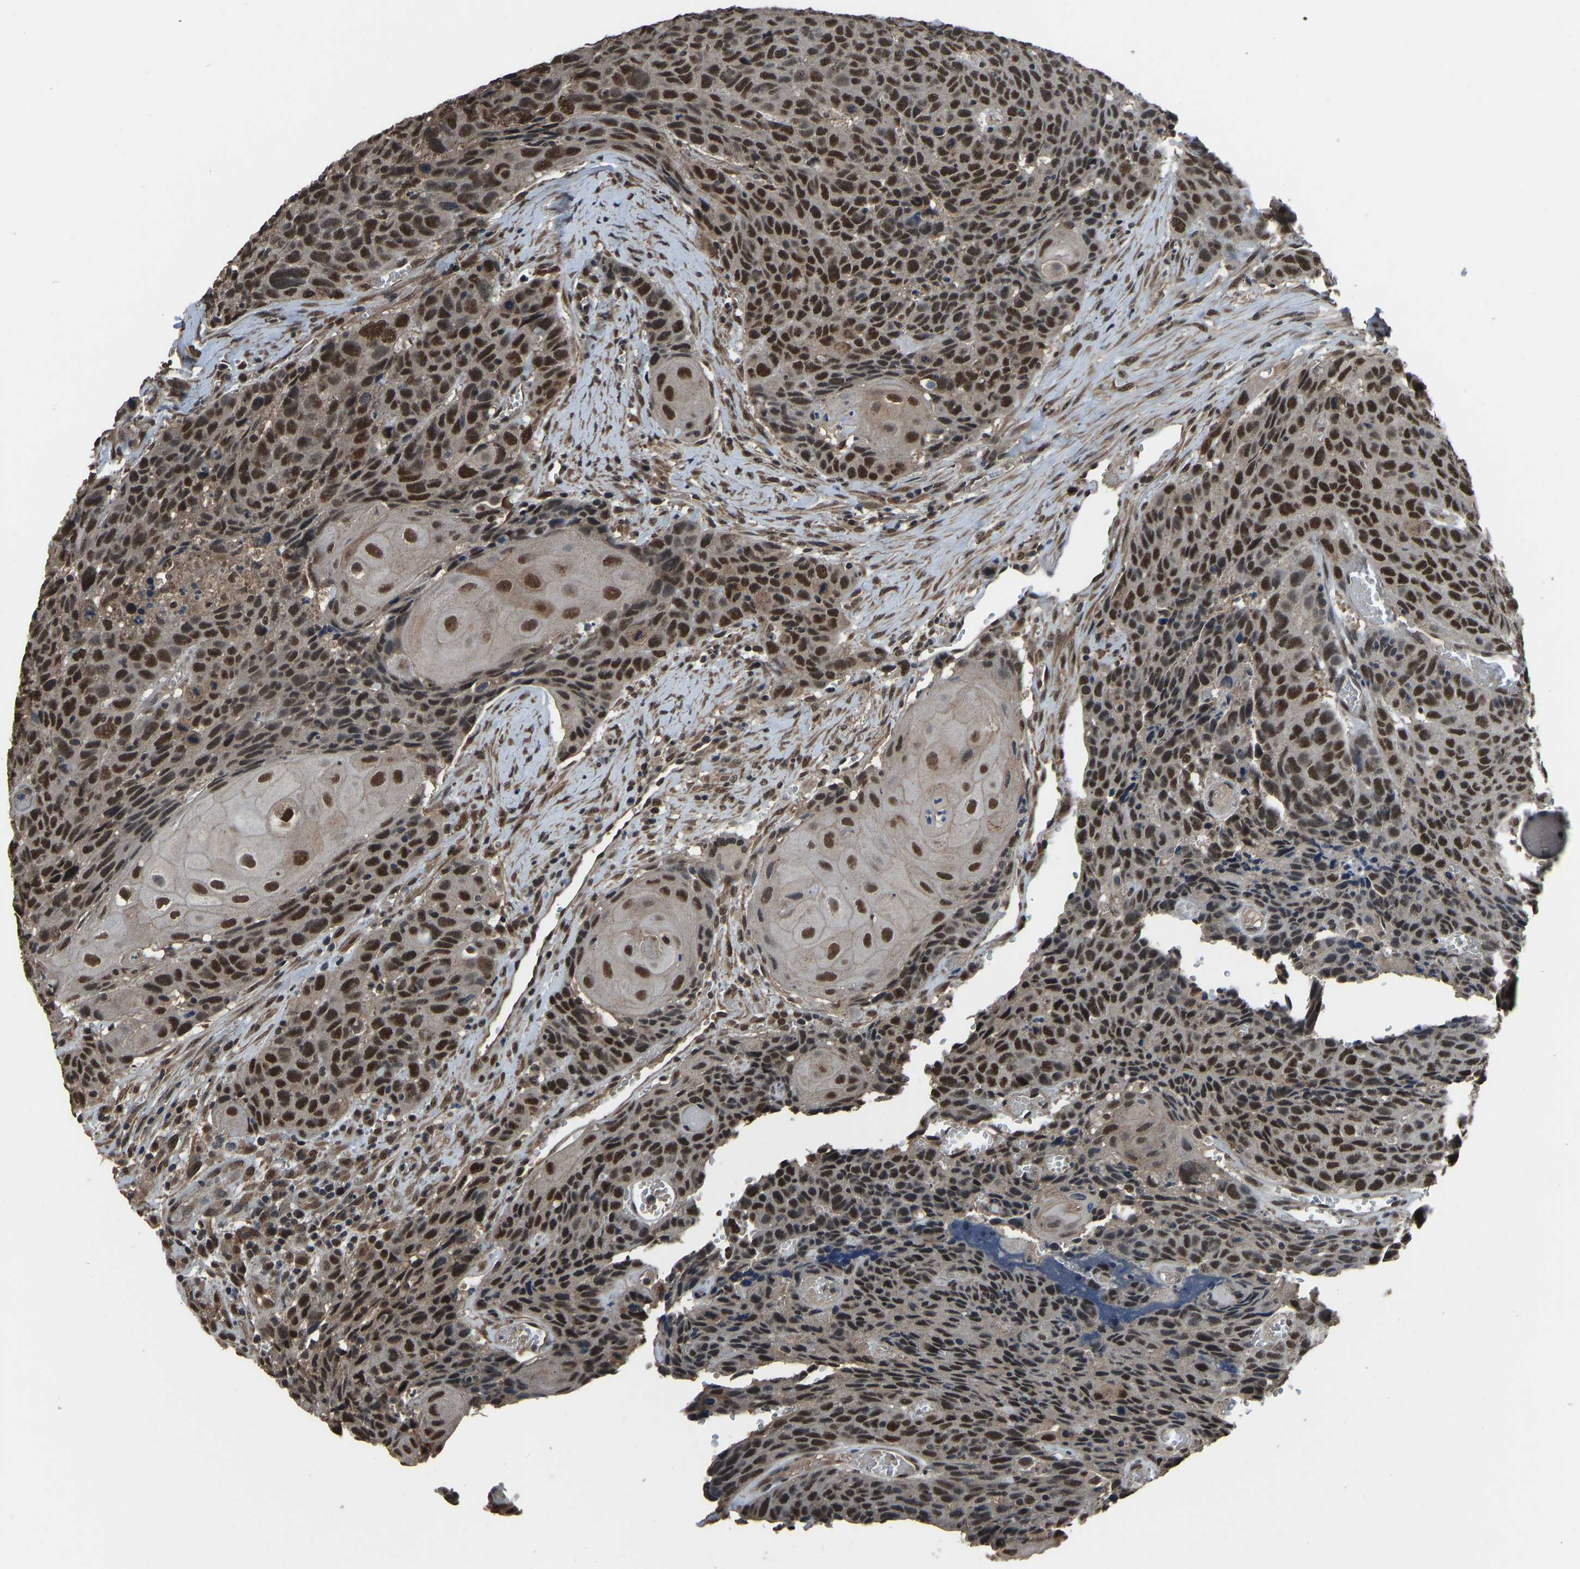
{"staining": {"intensity": "strong", "quantity": ">75%", "location": "nuclear"}, "tissue": "head and neck cancer", "cell_type": "Tumor cells", "image_type": "cancer", "snomed": [{"axis": "morphology", "description": "Squamous cell carcinoma, NOS"}, {"axis": "topography", "description": "Head-Neck"}], "caption": "High-magnification brightfield microscopy of head and neck squamous cell carcinoma stained with DAB (brown) and counterstained with hematoxylin (blue). tumor cells exhibit strong nuclear positivity is appreciated in about>75% of cells.", "gene": "TOX4", "patient": {"sex": "male", "age": 66}}